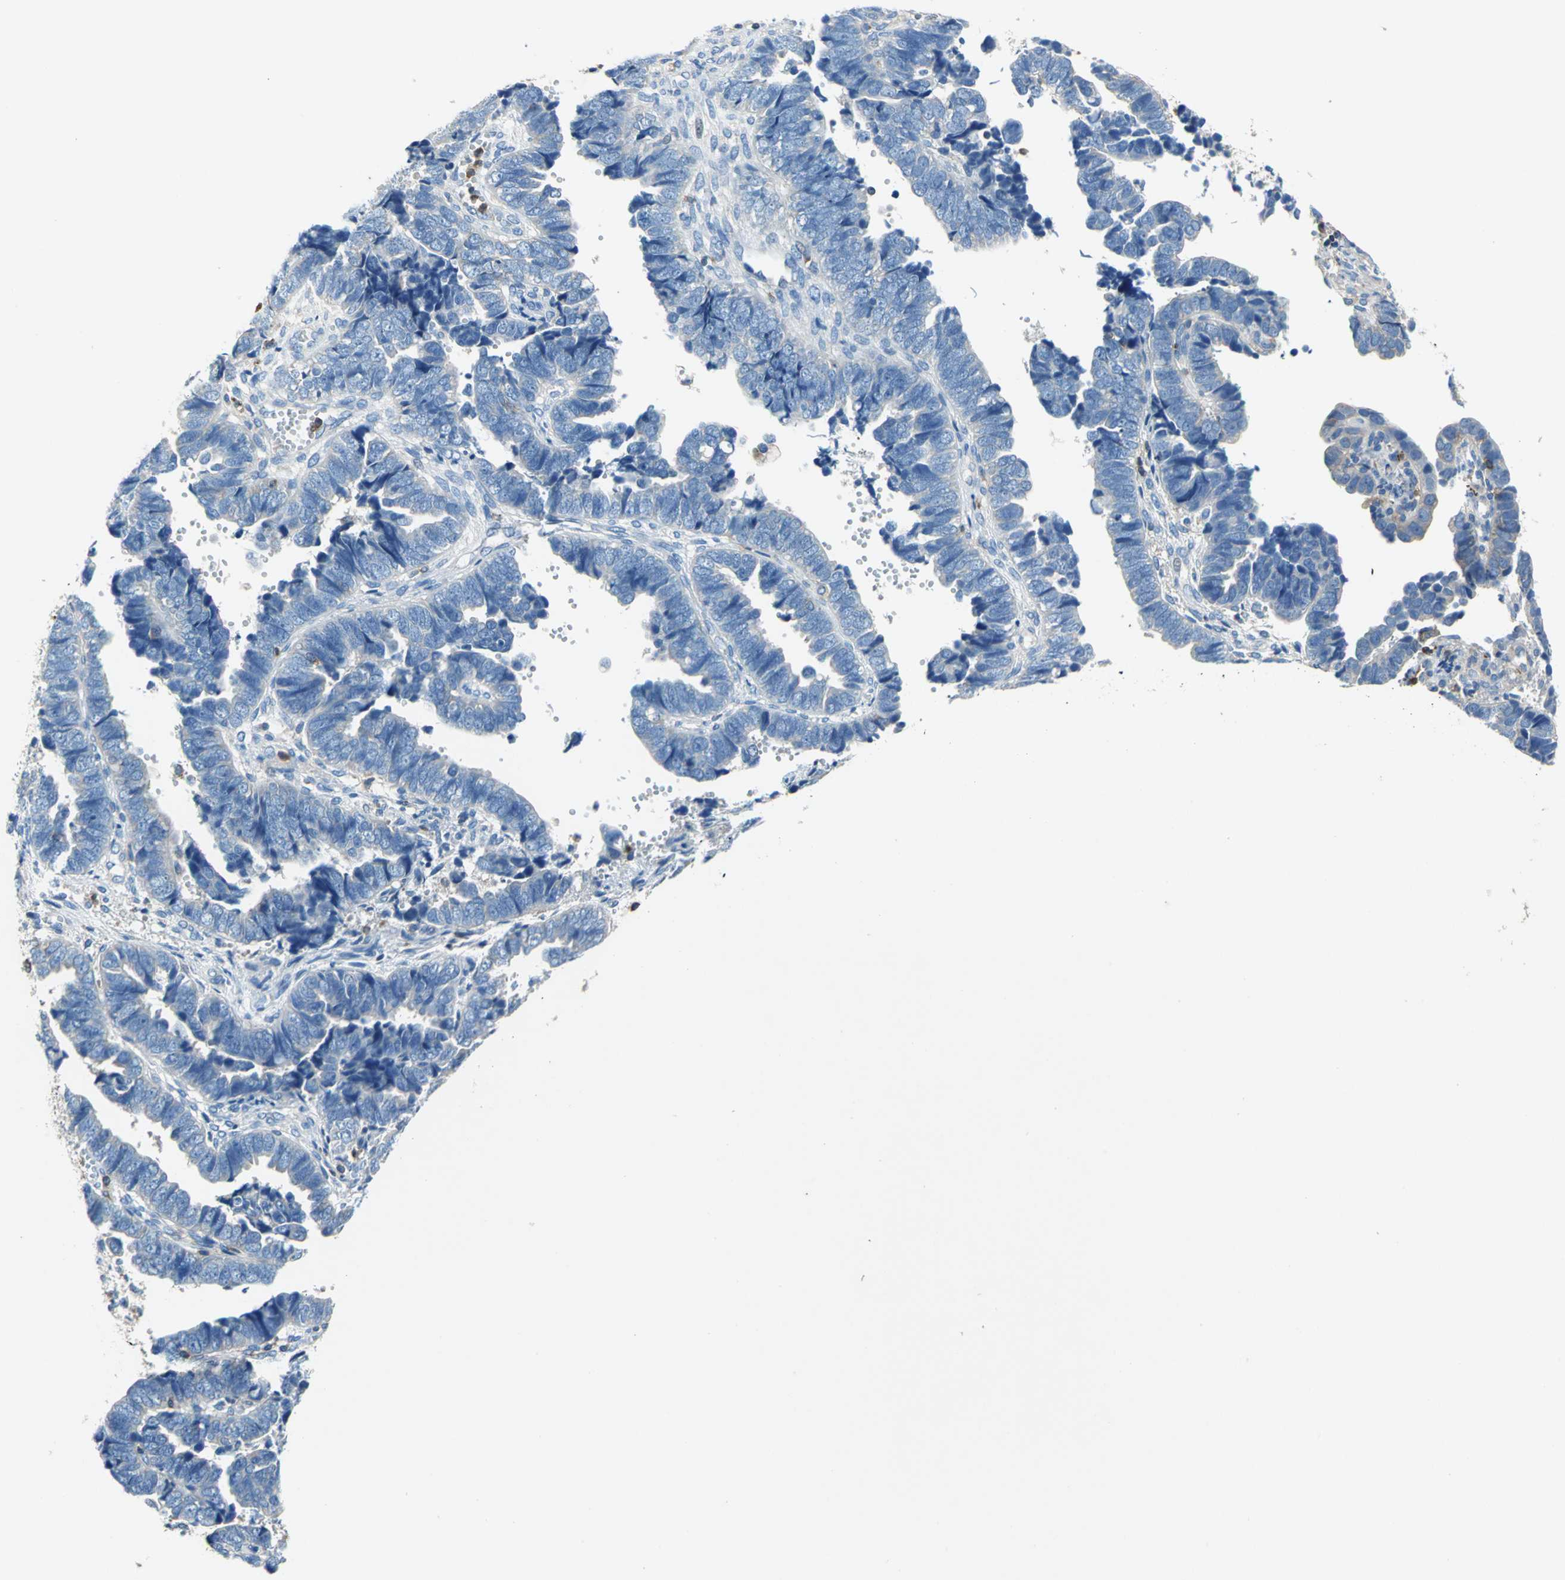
{"staining": {"intensity": "negative", "quantity": "none", "location": "none"}, "tissue": "endometrial cancer", "cell_type": "Tumor cells", "image_type": "cancer", "snomed": [{"axis": "morphology", "description": "Adenocarcinoma, NOS"}, {"axis": "topography", "description": "Endometrium"}], "caption": "The immunohistochemistry (IHC) image has no significant expression in tumor cells of endometrial adenocarcinoma tissue.", "gene": "SEPTIN6", "patient": {"sex": "female", "age": 75}}